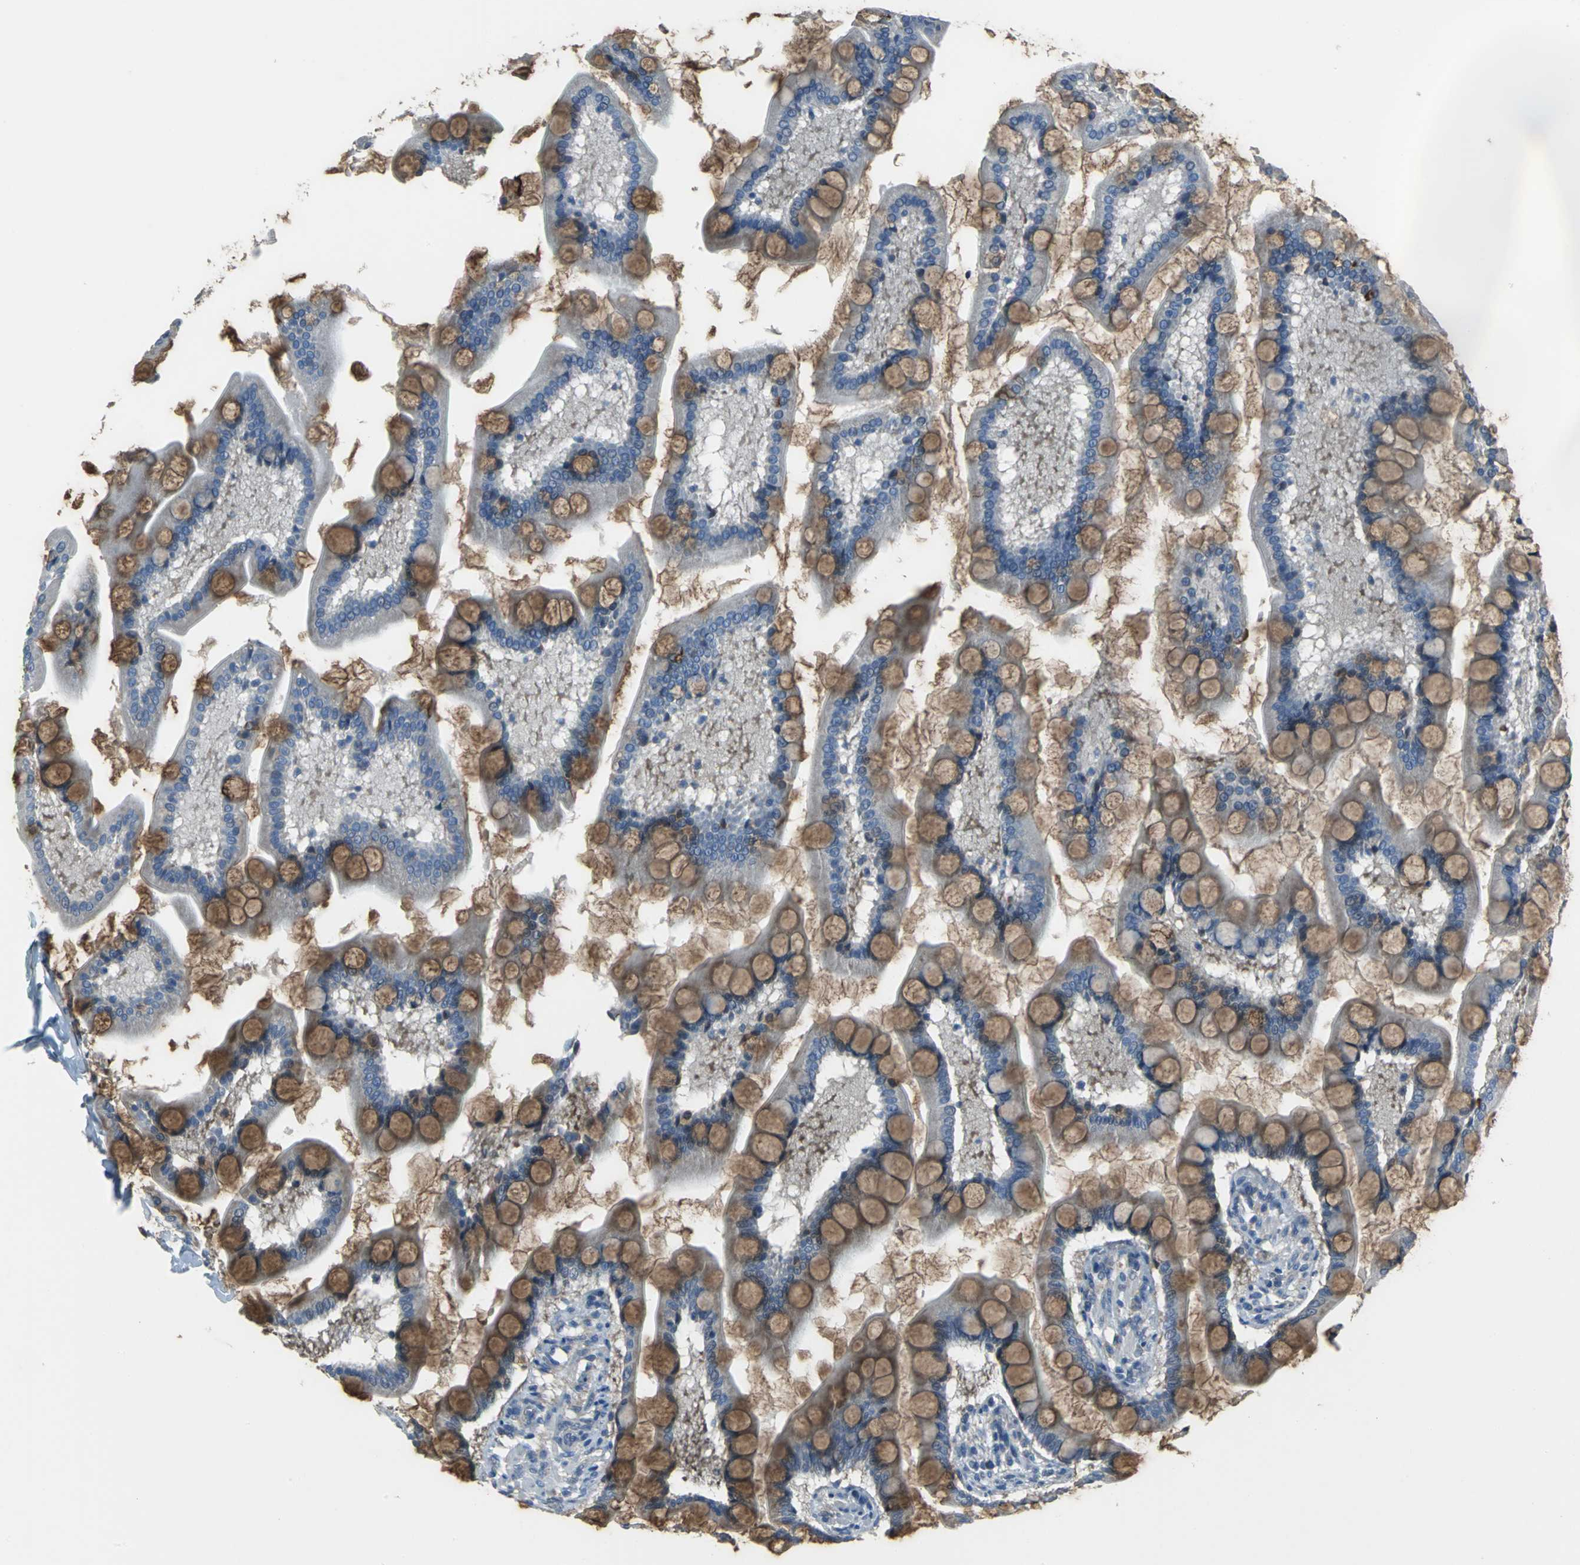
{"staining": {"intensity": "strong", "quantity": "25%-75%", "location": "cytoplasmic/membranous"}, "tissue": "small intestine", "cell_type": "Glandular cells", "image_type": "normal", "snomed": [{"axis": "morphology", "description": "Normal tissue, NOS"}, {"axis": "topography", "description": "Small intestine"}], "caption": "Immunohistochemical staining of unremarkable small intestine demonstrates strong cytoplasmic/membranous protein expression in approximately 25%-75% of glandular cells. (DAB IHC, brown staining for protein, blue staining for nuclei).", "gene": "EIF5A", "patient": {"sex": "male", "age": 41}}